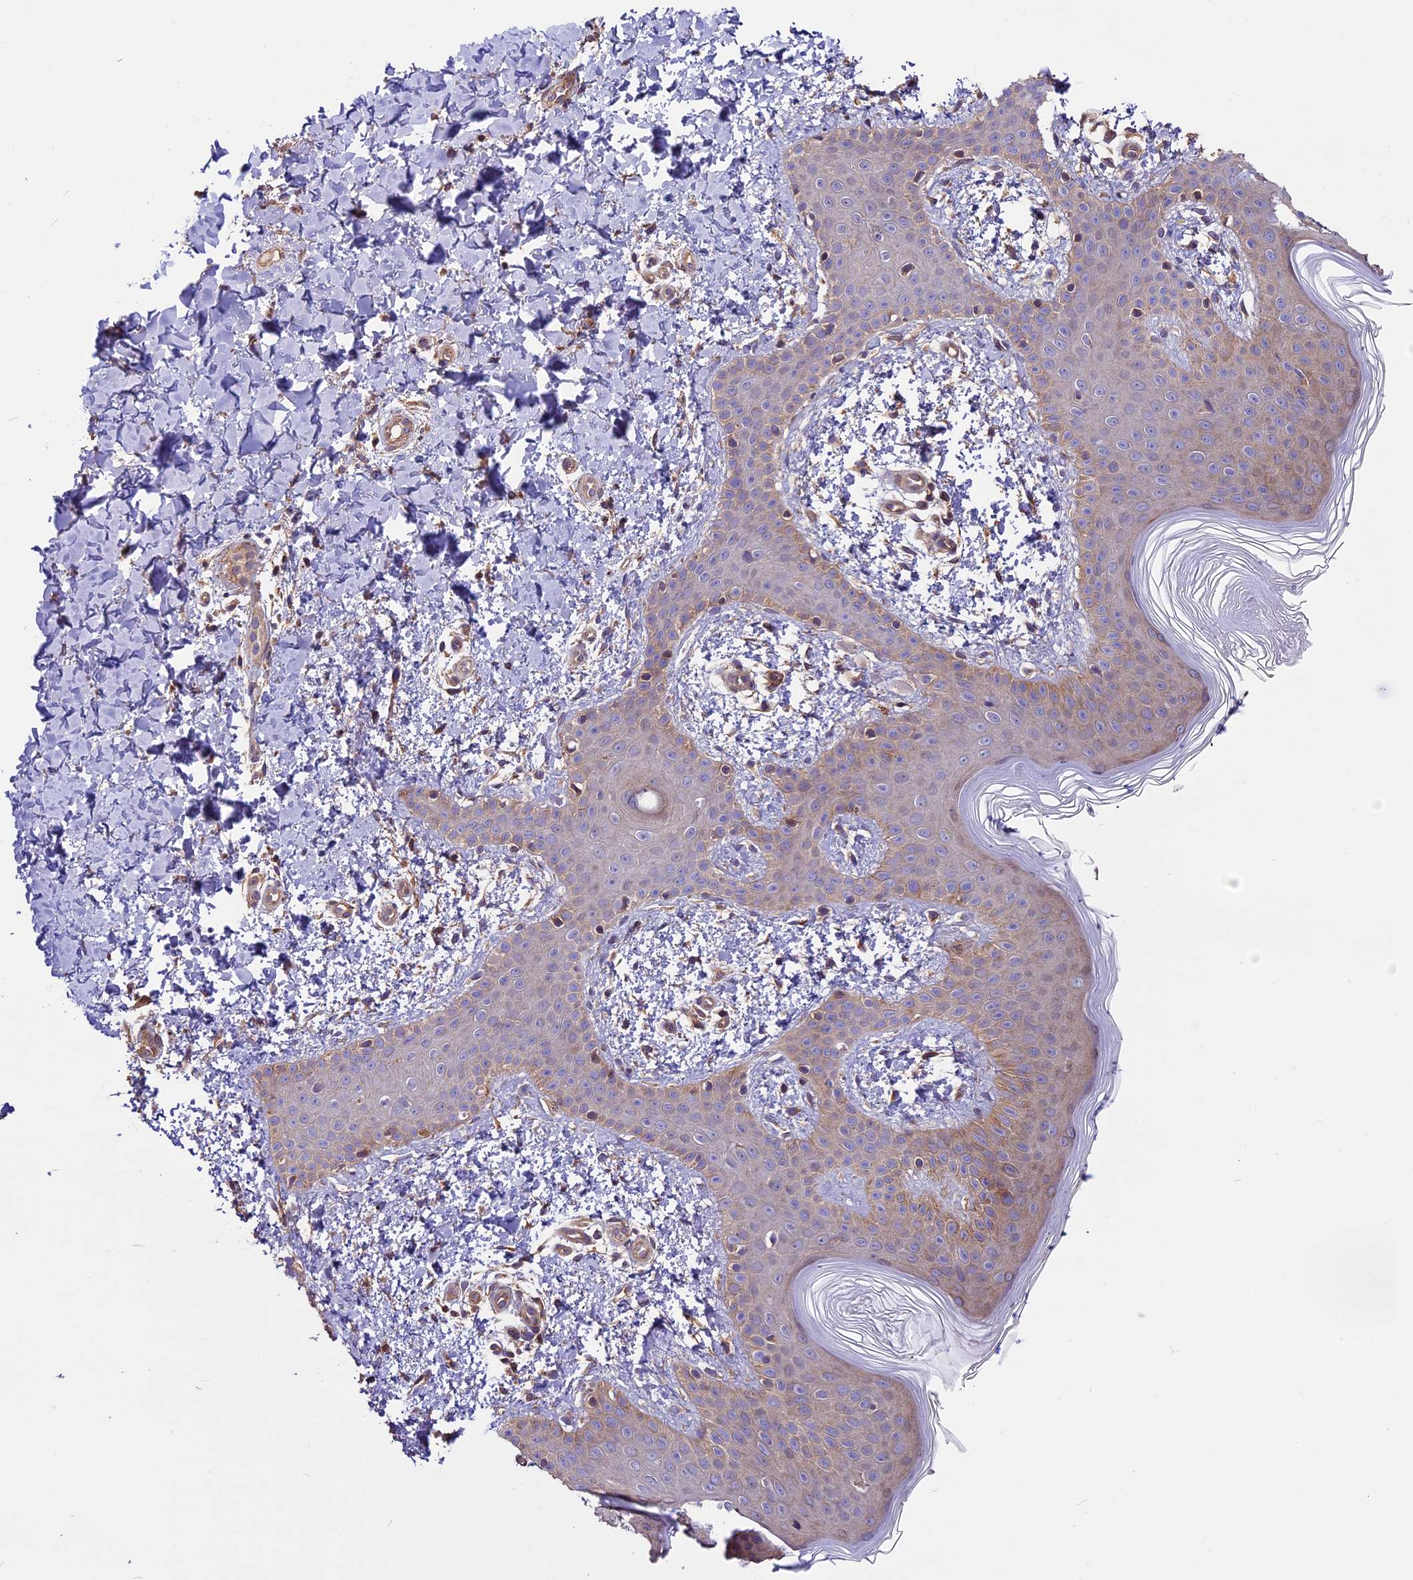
{"staining": {"intensity": "weak", "quantity": "25%-75%", "location": "cytoplasmic/membranous"}, "tissue": "skin", "cell_type": "Fibroblasts", "image_type": "normal", "snomed": [{"axis": "morphology", "description": "Normal tissue, NOS"}, {"axis": "topography", "description": "Skin"}], "caption": "Immunohistochemical staining of normal skin displays low levels of weak cytoplasmic/membranous positivity in approximately 25%-75% of fibroblasts.", "gene": "ANO3", "patient": {"sex": "male", "age": 36}}